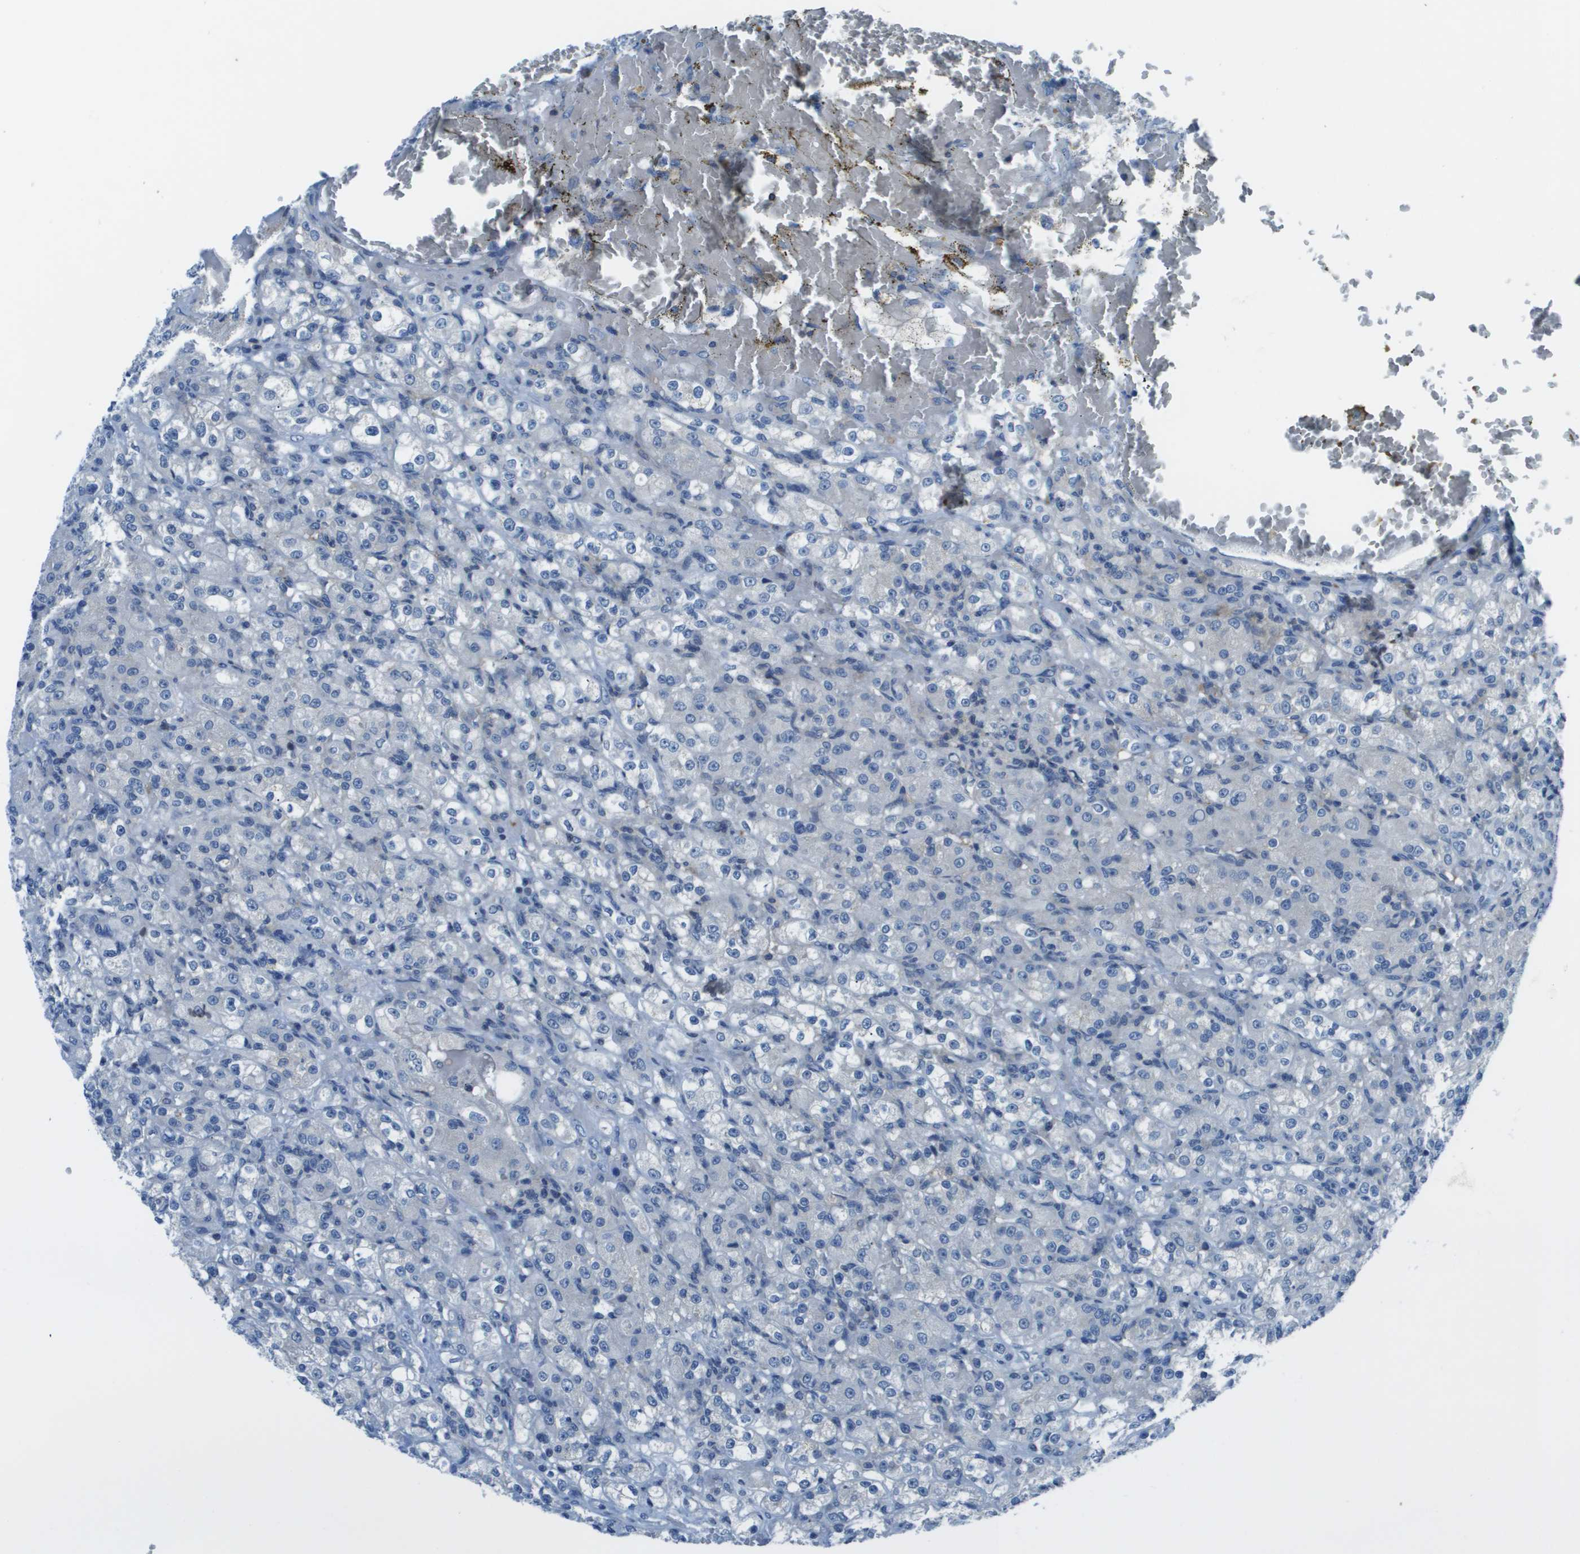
{"staining": {"intensity": "negative", "quantity": "none", "location": "none"}, "tissue": "renal cancer", "cell_type": "Tumor cells", "image_type": "cancer", "snomed": [{"axis": "morphology", "description": "Normal tissue, NOS"}, {"axis": "morphology", "description": "Adenocarcinoma, NOS"}, {"axis": "topography", "description": "Kidney"}], "caption": "Immunohistochemical staining of renal adenocarcinoma reveals no significant expression in tumor cells. (IHC, brightfield microscopy, high magnification).", "gene": "STIP1", "patient": {"sex": "male", "age": 61}}